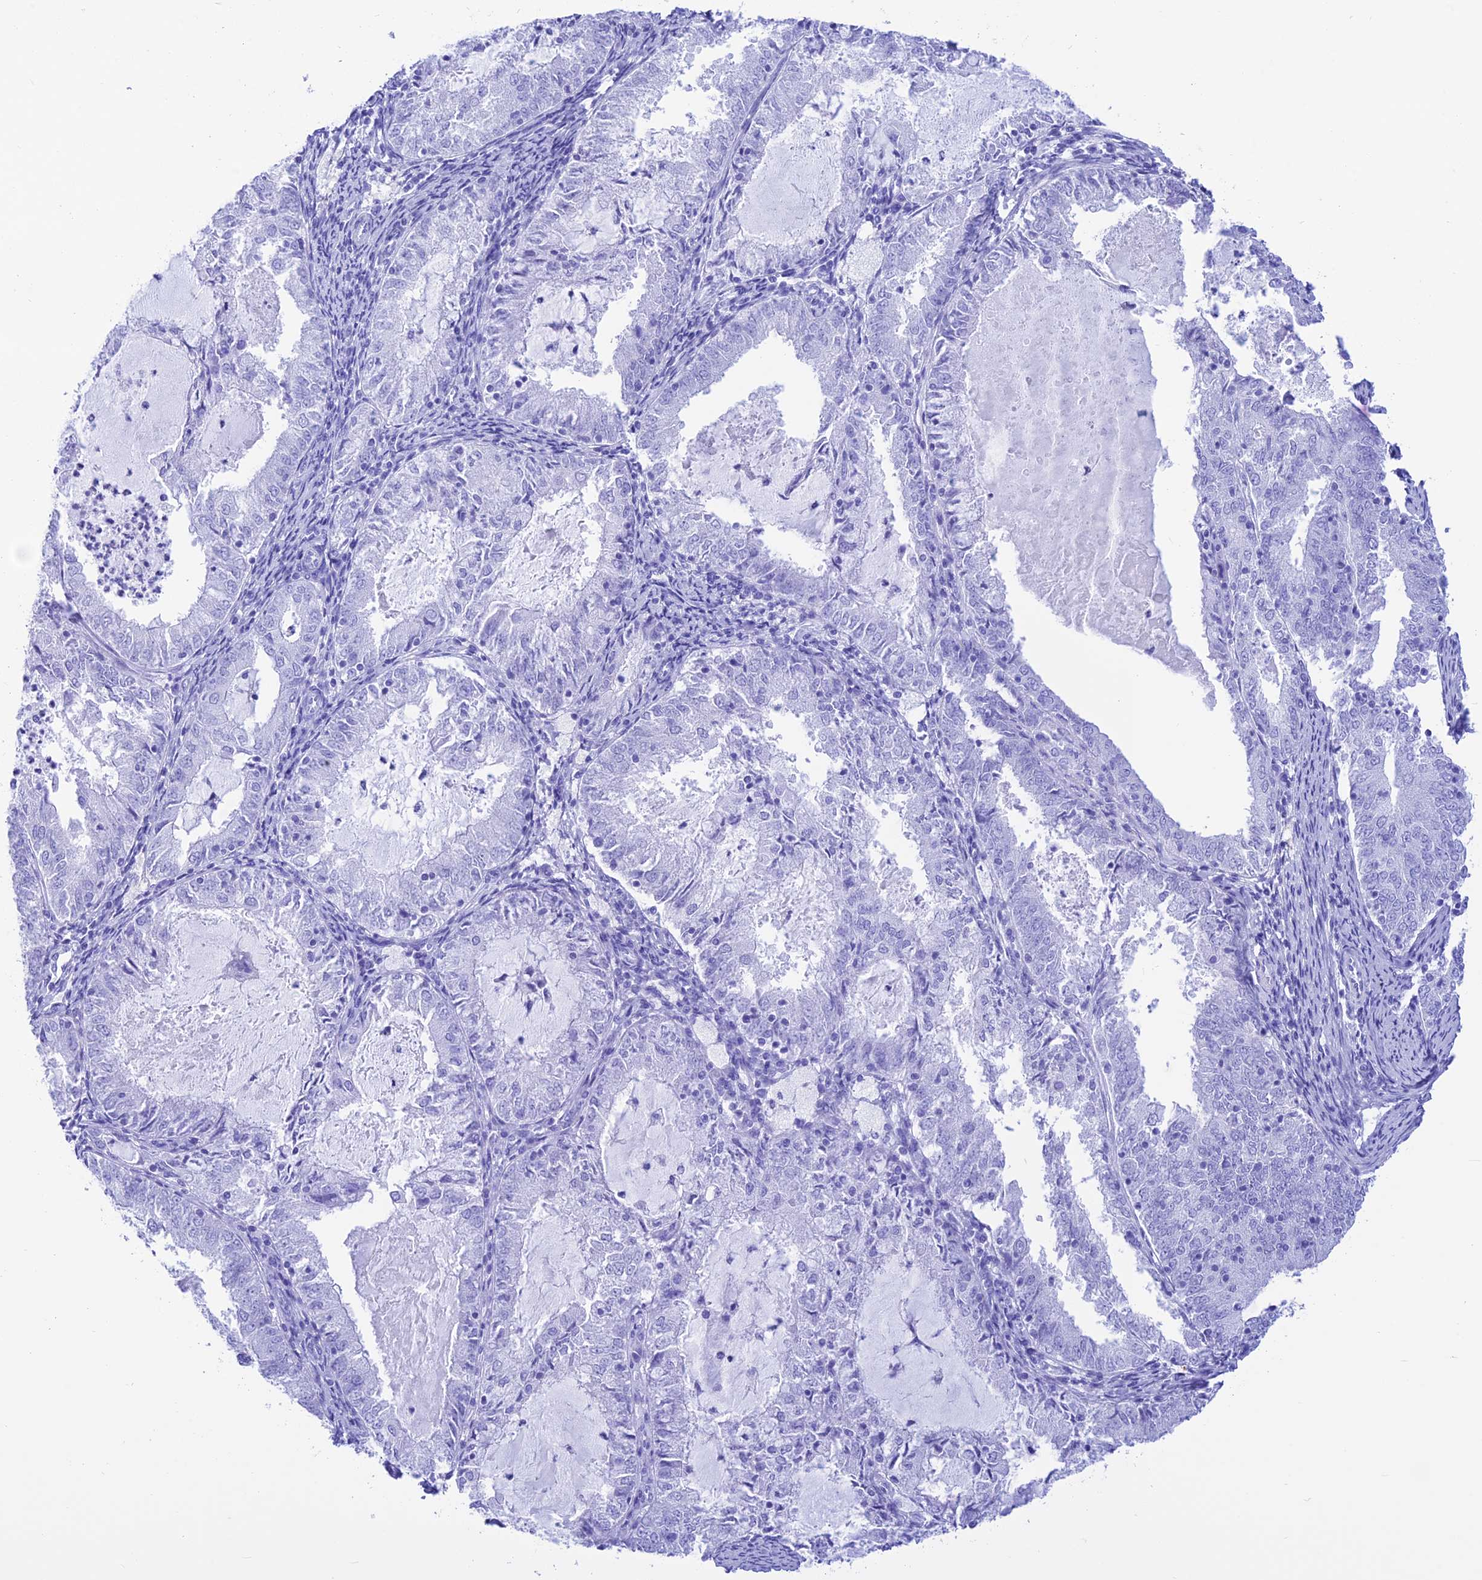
{"staining": {"intensity": "negative", "quantity": "none", "location": "none"}, "tissue": "endometrial cancer", "cell_type": "Tumor cells", "image_type": "cancer", "snomed": [{"axis": "morphology", "description": "Adenocarcinoma, NOS"}, {"axis": "topography", "description": "Endometrium"}], "caption": "Endometrial adenocarcinoma was stained to show a protein in brown. There is no significant expression in tumor cells.", "gene": "PRNP", "patient": {"sex": "female", "age": 57}}